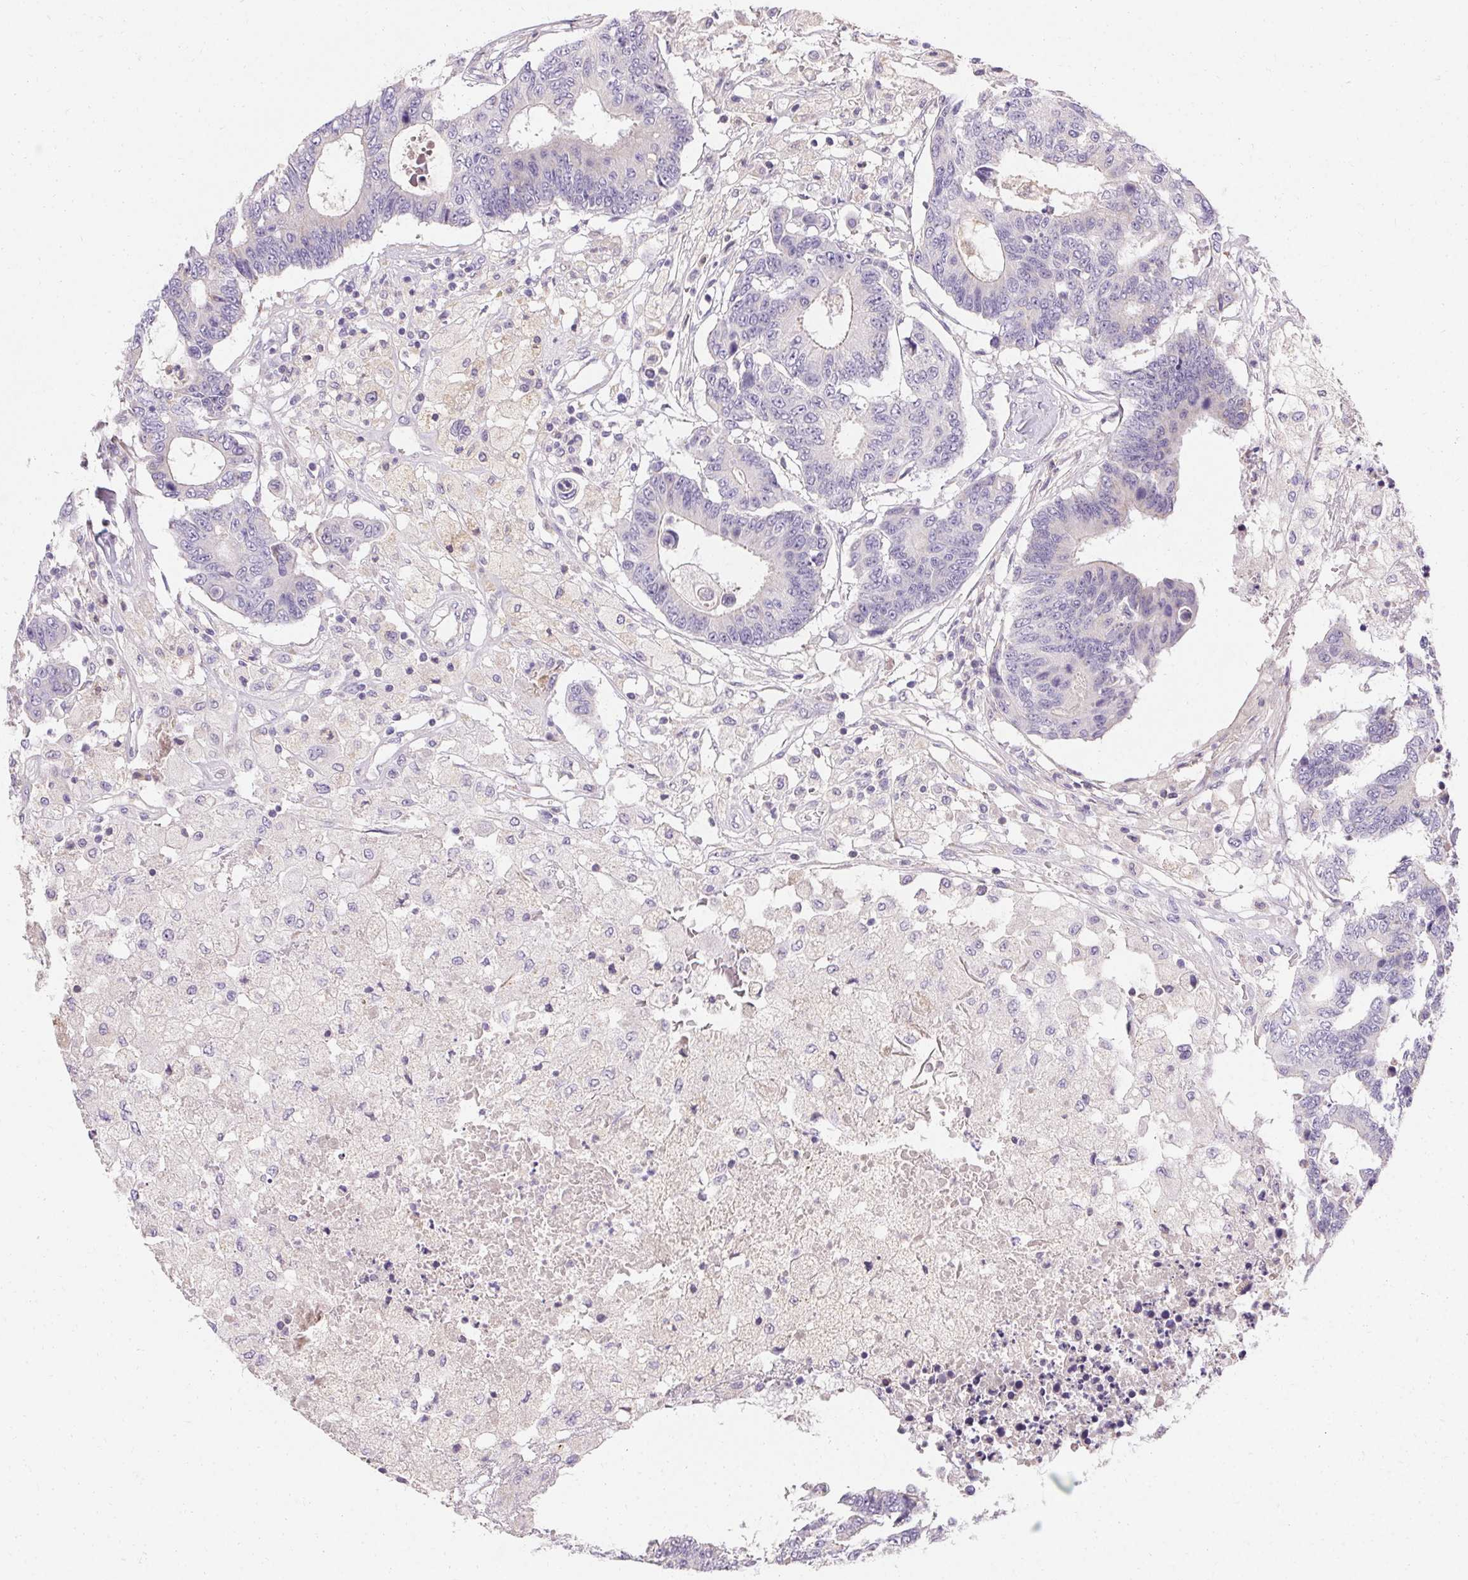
{"staining": {"intensity": "negative", "quantity": "none", "location": "none"}, "tissue": "colorectal cancer", "cell_type": "Tumor cells", "image_type": "cancer", "snomed": [{"axis": "morphology", "description": "Adenocarcinoma, NOS"}, {"axis": "topography", "description": "Colon"}], "caption": "Colorectal adenocarcinoma was stained to show a protein in brown. There is no significant staining in tumor cells. The staining is performed using DAB brown chromogen with nuclei counter-stained in using hematoxylin.", "gene": "TRIP13", "patient": {"sex": "female", "age": 48}}